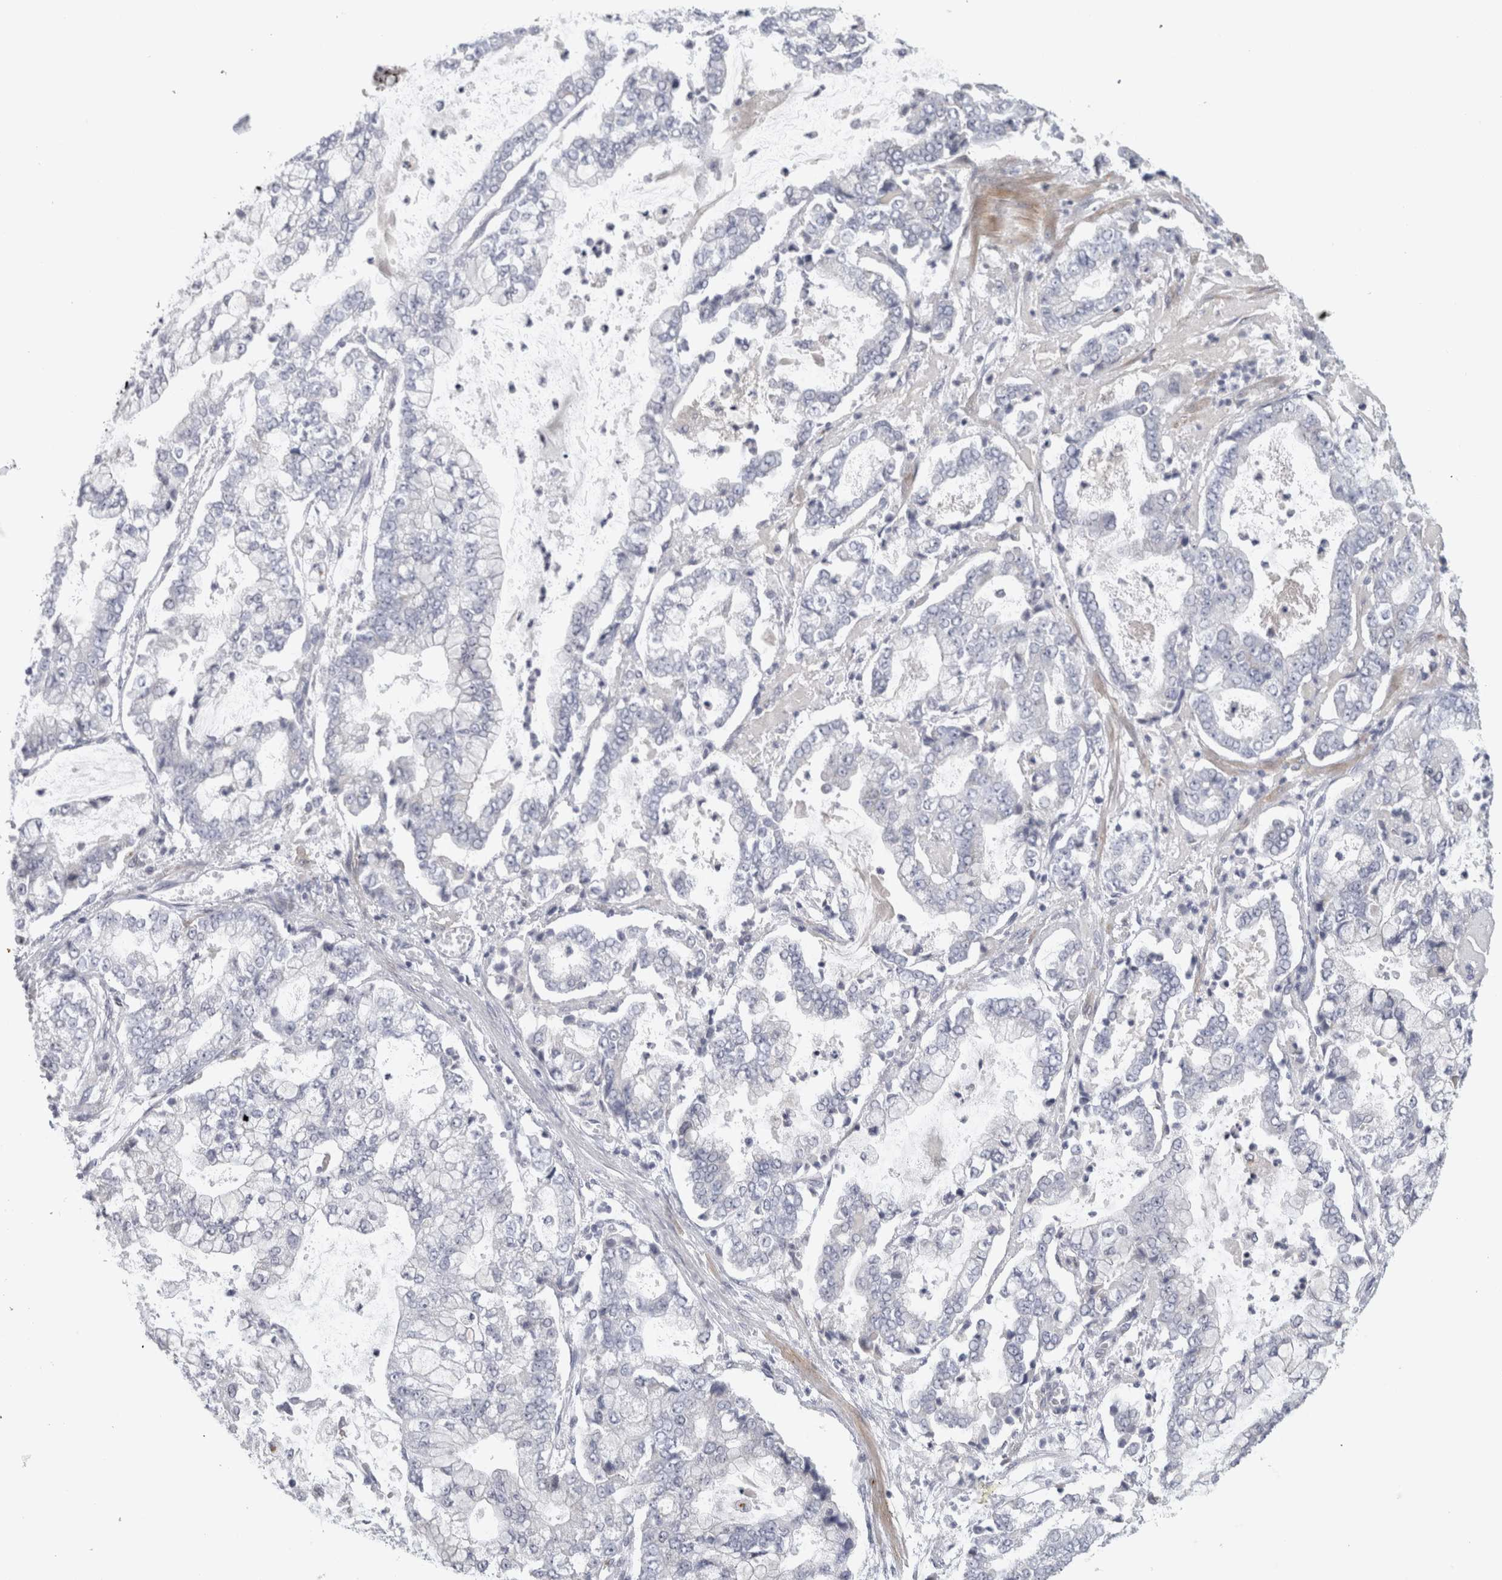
{"staining": {"intensity": "negative", "quantity": "none", "location": "none"}, "tissue": "stomach cancer", "cell_type": "Tumor cells", "image_type": "cancer", "snomed": [{"axis": "morphology", "description": "Adenocarcinoma, NOS"}, {"axis": "topography", "description": "Stomach"}], "caption": "A micrograph of human adenocarcinoma (stomach) is negative for staining in tumor cells.", "gene": "MGAT1", "patient": {"sex": "male", "age": 76}}